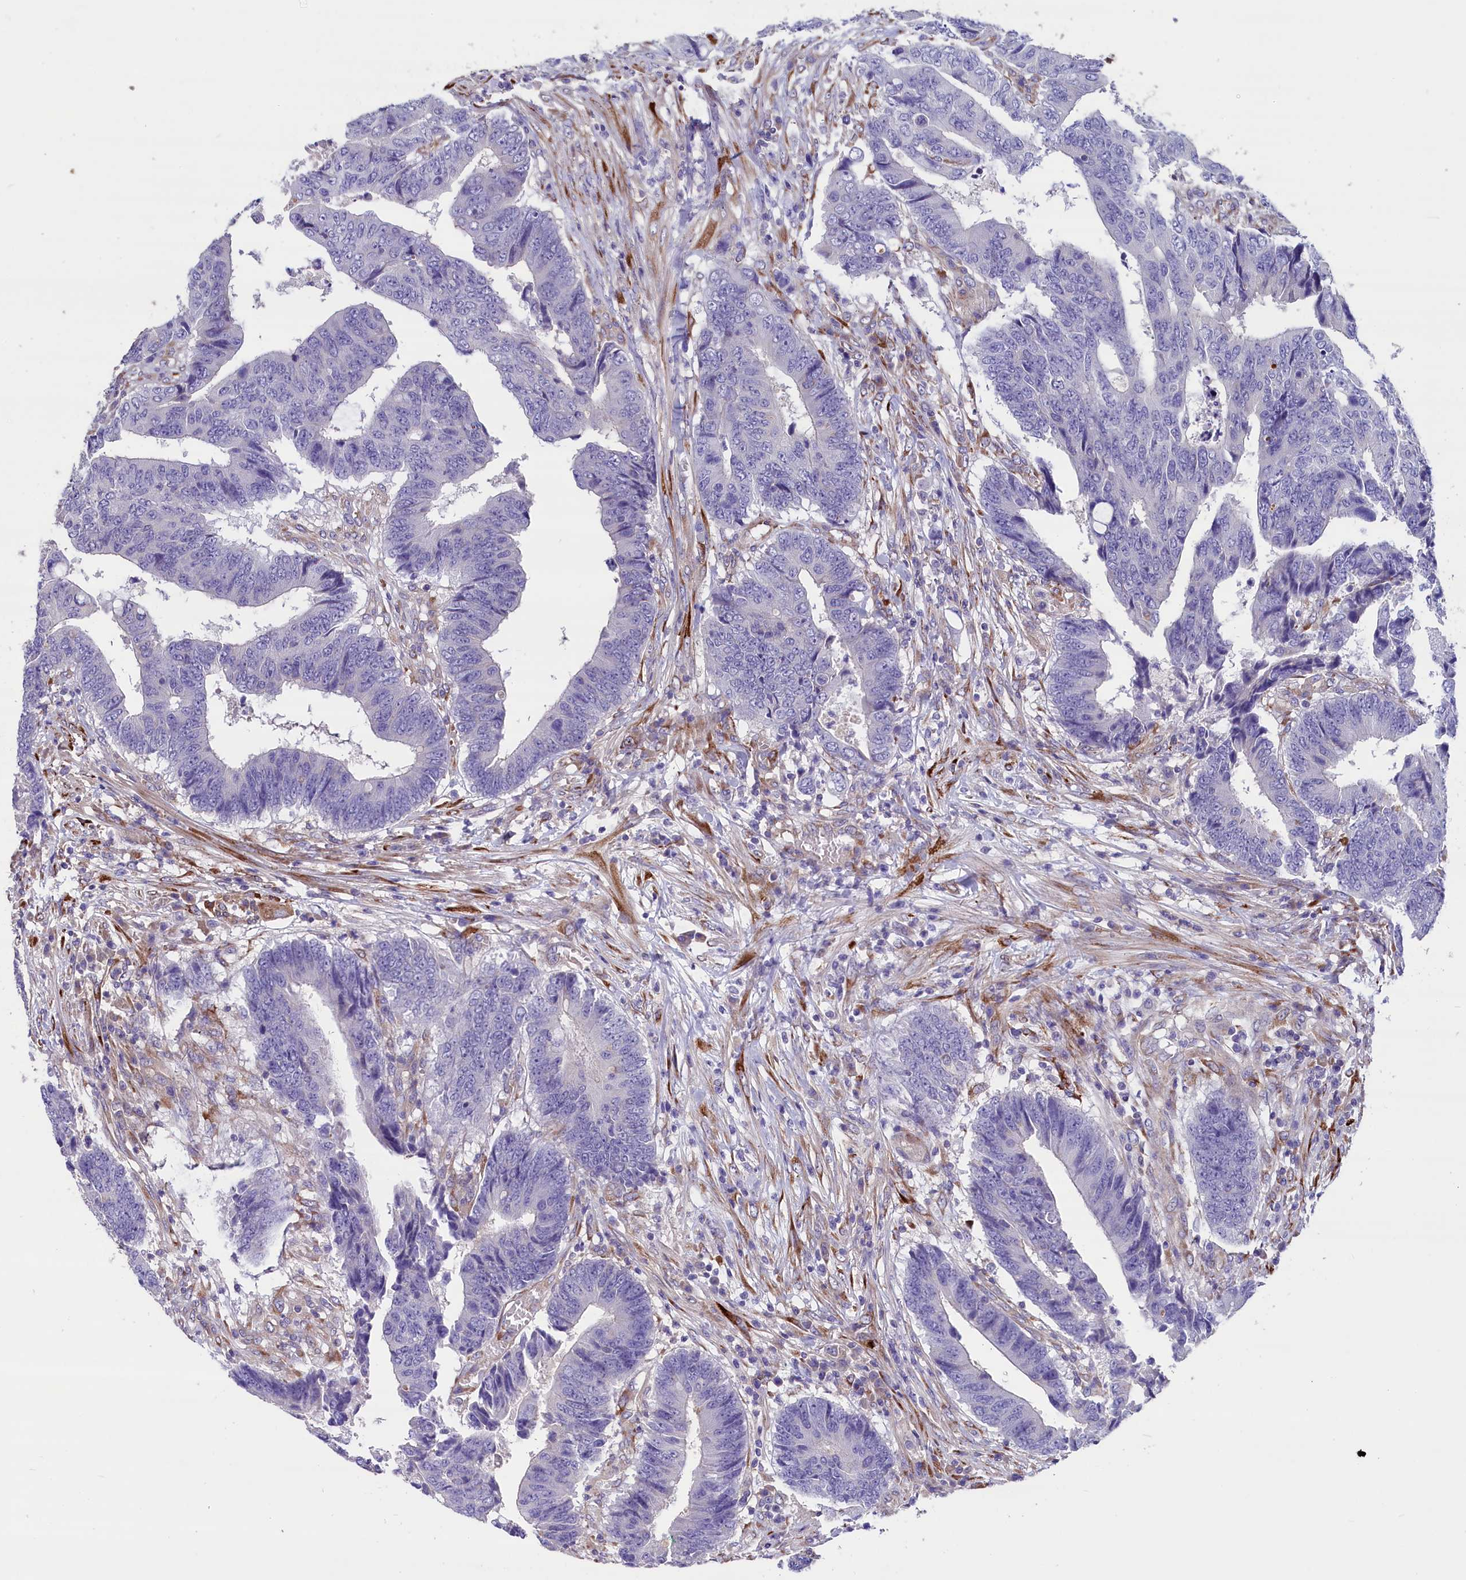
{"staining": {"intensity": "negative", "quantity": "none", "location": "none"}, "tissue": "colorectal cancer", "cell_type": "Tumor cells", "image_type": "cancer", "snomed": [{"axis": "morphology", "description": "Adenocarcinoma, NOS"}, {"axis": "topography", "description": "Rectum"}], "caption": "High power microscopy photomicrograph of an immunohistochemistry (IHC) photomicrograph of colorectal cancer (adenocarcinoma), revealing no significant staining in tumor cells. (Brightfield microscopy of DAB (3,3'-diaminobenzidine) immunohistochemistry at high magnification).", "gene": "GPR108", "patient": {"sex": "male", "age": 84}}